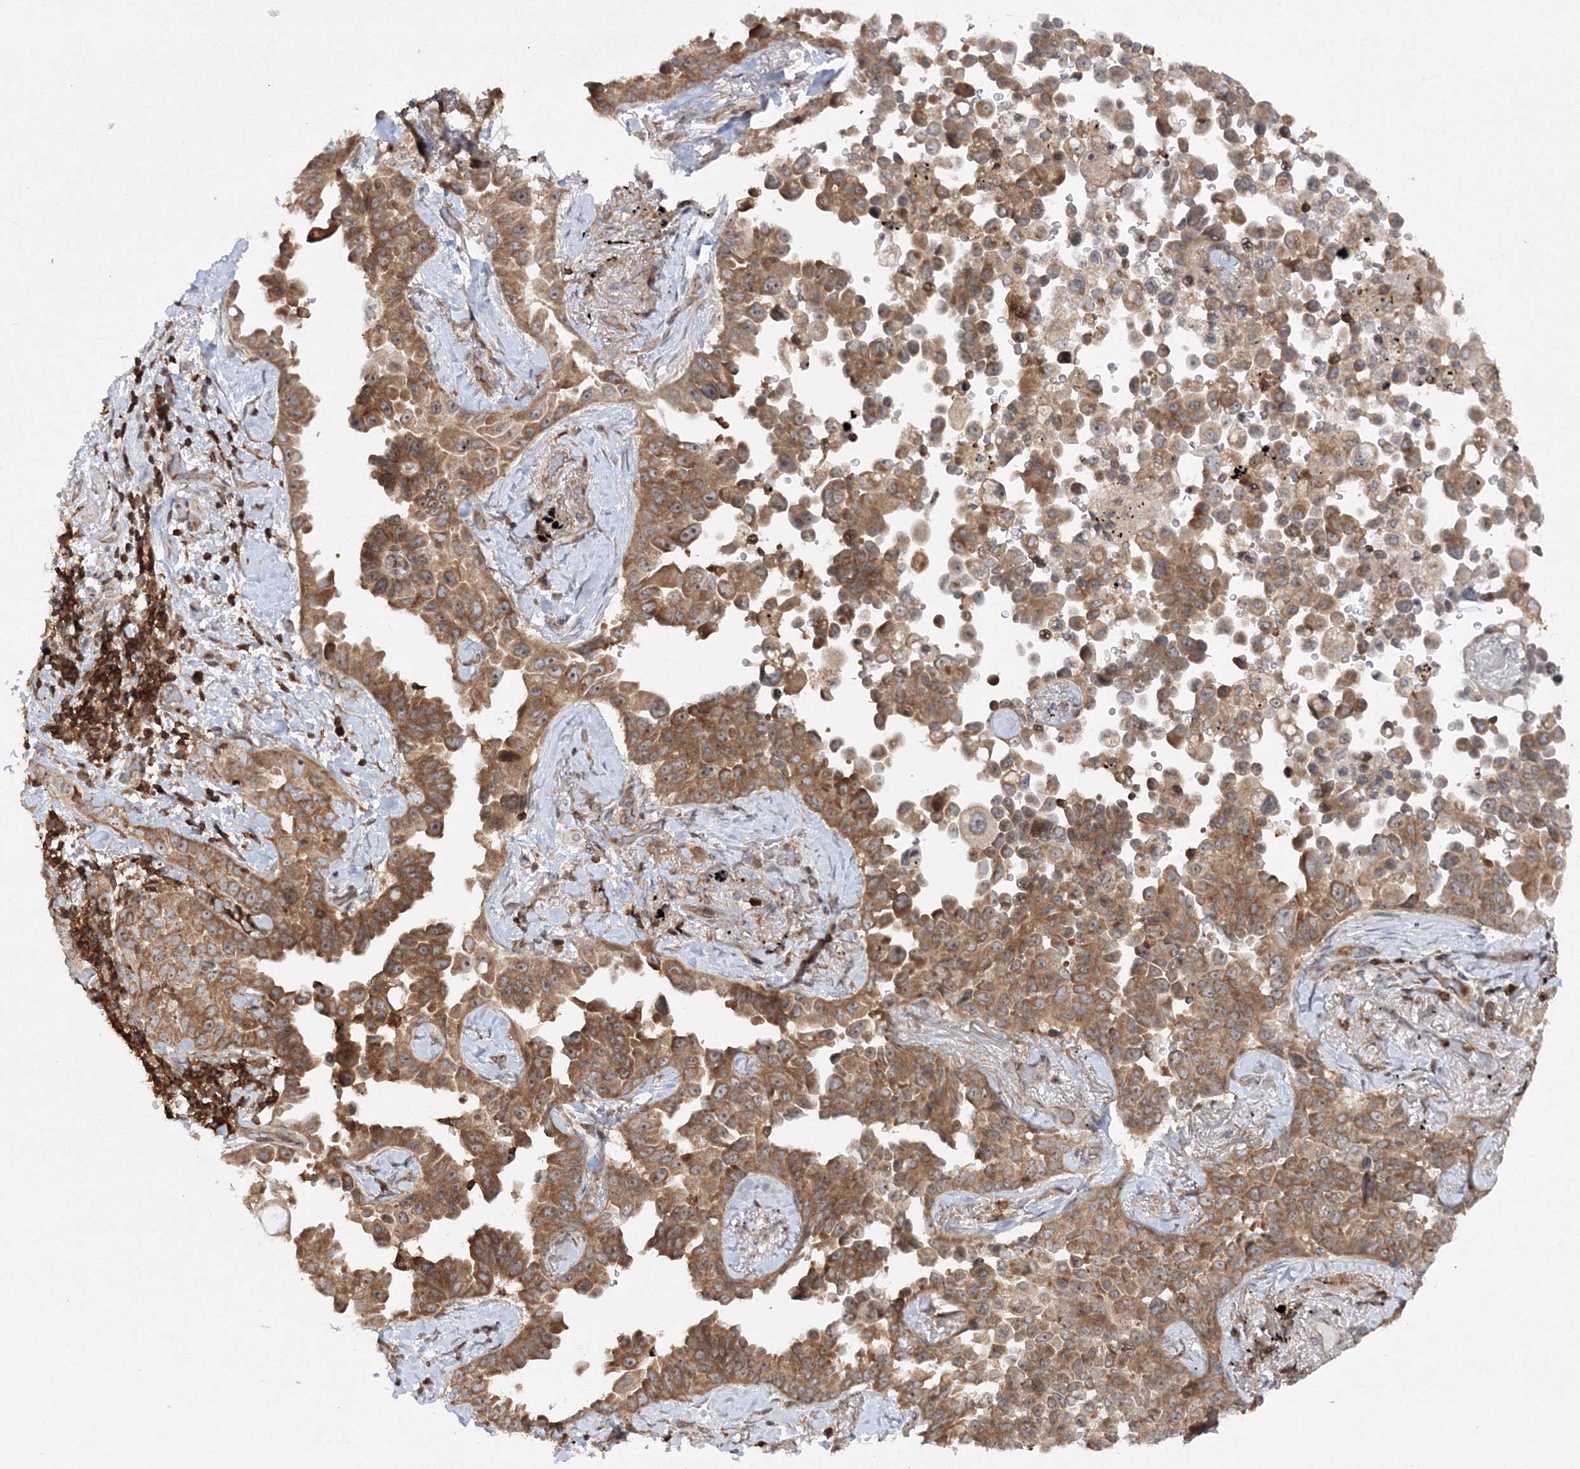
{"staining": {"intensity": "moderate", "quantity": "25%-75%", "location": "cytoplasmic/membranous"}, "tissue": "lung cancer", "cell_type": "Tumor cells", "image_type": "cancer", "snomed": [{"axis": "morphology", "description": "Adenocarcinoma, NOS"}, {"axis": "topography", "description": "Lung"}], "caption": "Lung cancer (adenocarcinoma) stained with a protein marker reveals moderate staining in tumor cells.", "gene": "MKRN2", "patient": {"sex": "female", "age": 67}}